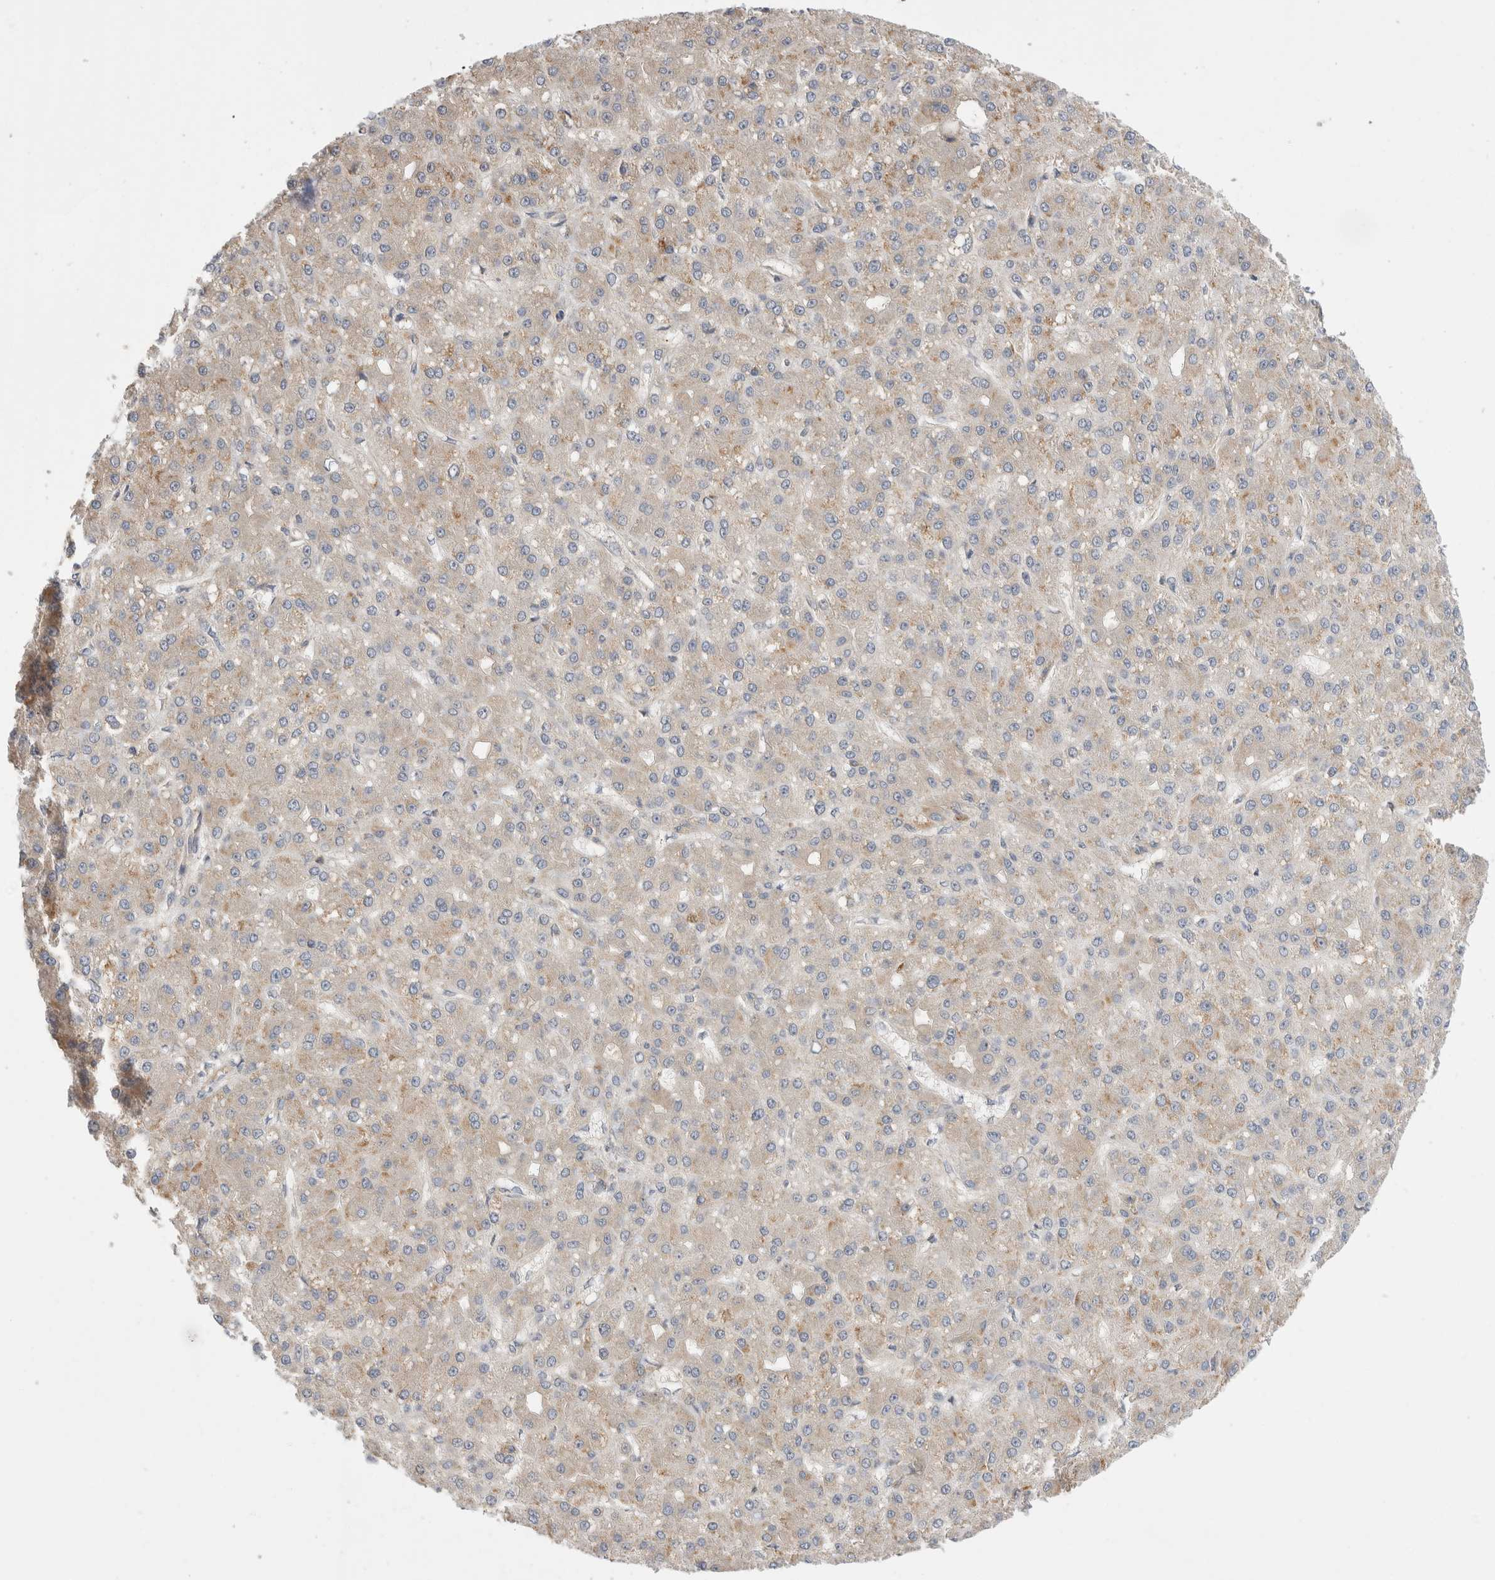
{"staining": {"intensity": "weak", "quantity": "25%-75%", "location": "cytoplasmic/membranous"}, "tissue": "liver cancer", "cell_type": "Tumor cells", "image_type": "cancer", "snomed": [{"axis": "morphology", "description": "Carcinoma, Hepatocellular, NOS"}, {"axis": "topography", "description": "Liver"}], "caption": "Brown immunohistochemical staining in liver cancer demonstrates weak cytoplasmic/membranous staining in about 25%-75% of tumor cells.", "gene": "NFKB1", "patient": {"sex": "male", "age": 67}}